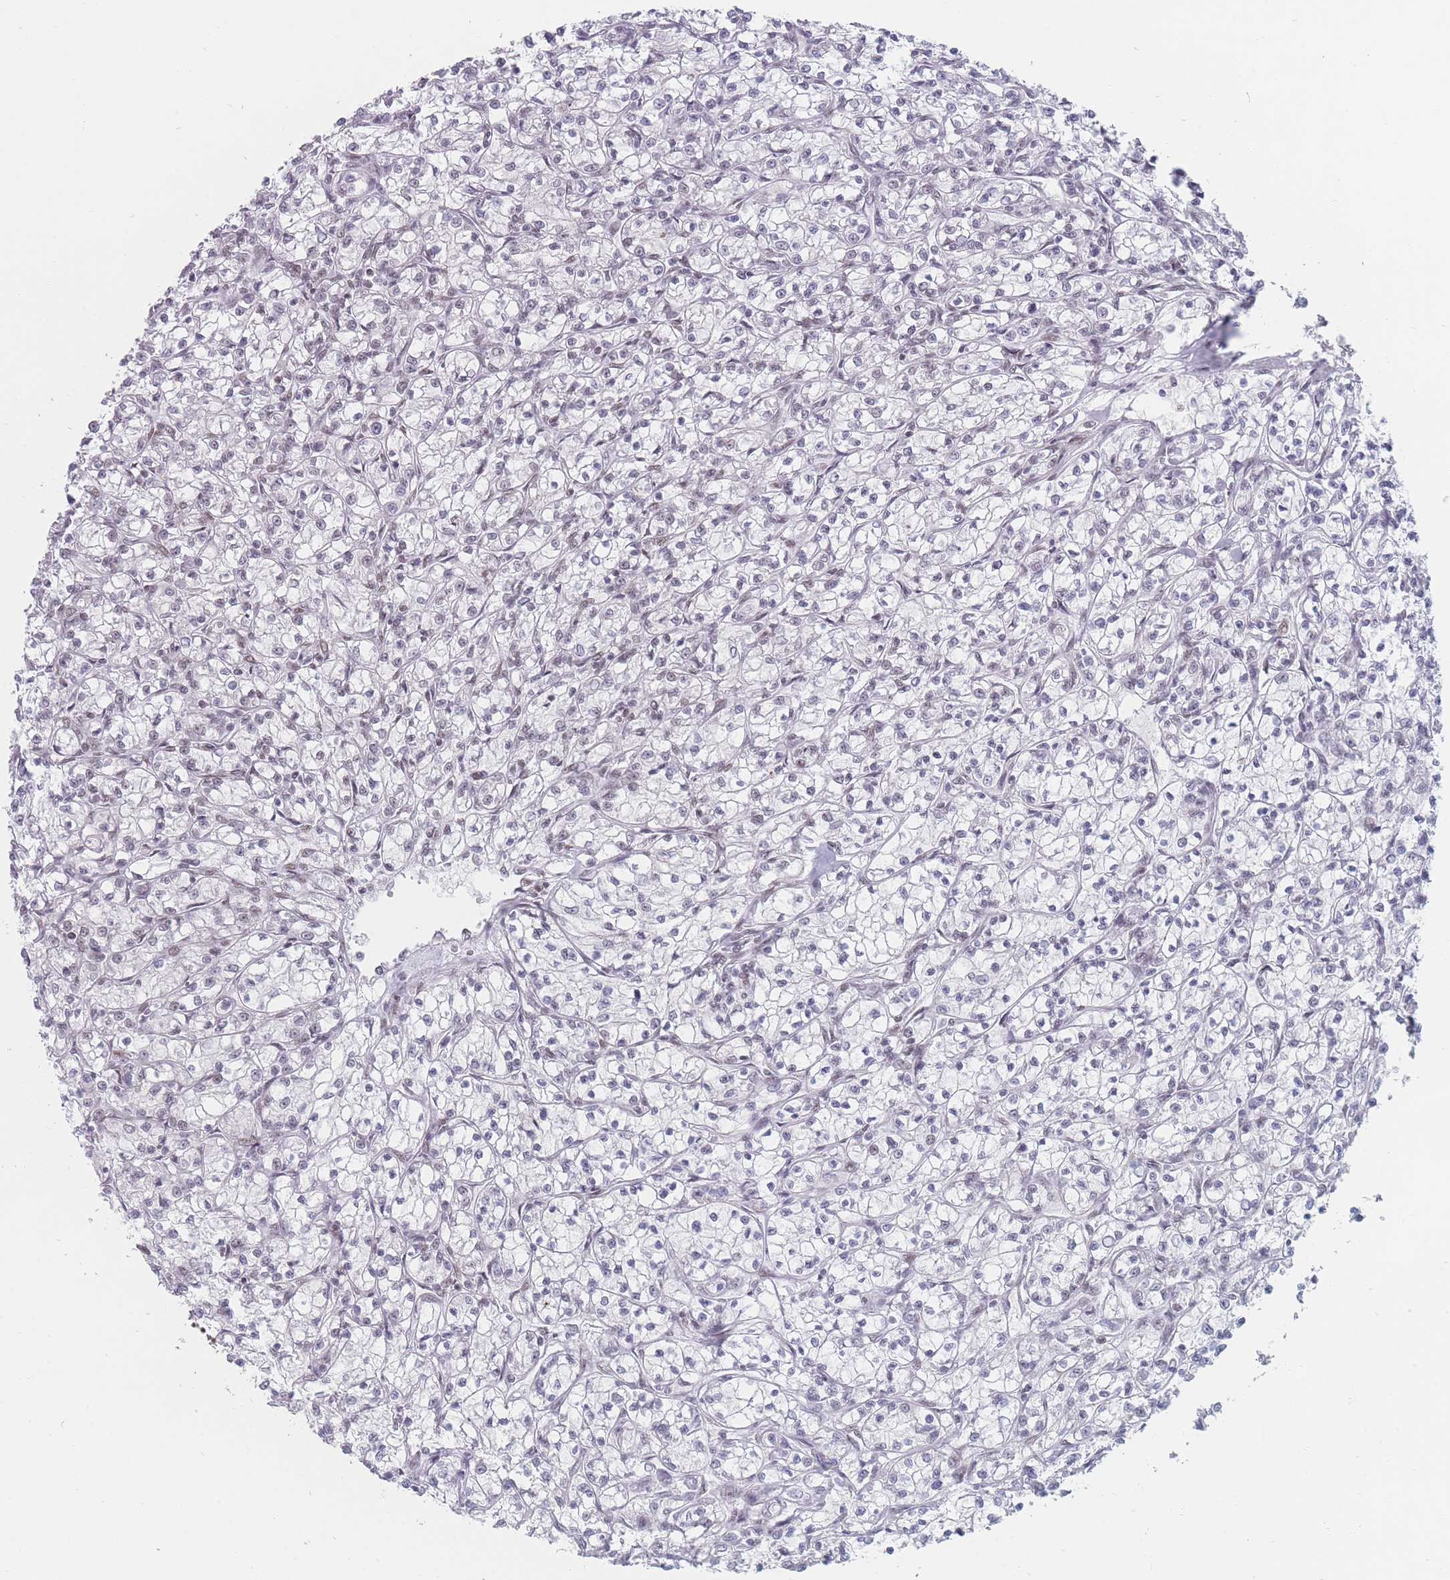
{"staining": {"intensity": "moderate", "quantity": "<25%", "location": "nuclear"}, "tissue": "renal cancer", "cell_type": "Tumor cells", "image_type": "cancer", "snomed": [{"axis": "morphology", "description": "Adenocarcinoma, NOS"}, {"axis": "topography", "description": "Kidney"}], "caption": "The photomicrograph displays staining of renal cancer, revealing moderate nuclear protein staining (brown color) within tumor cells.", "gene": "SAFB2", "patient": {"sex": "female", "age": 59}}